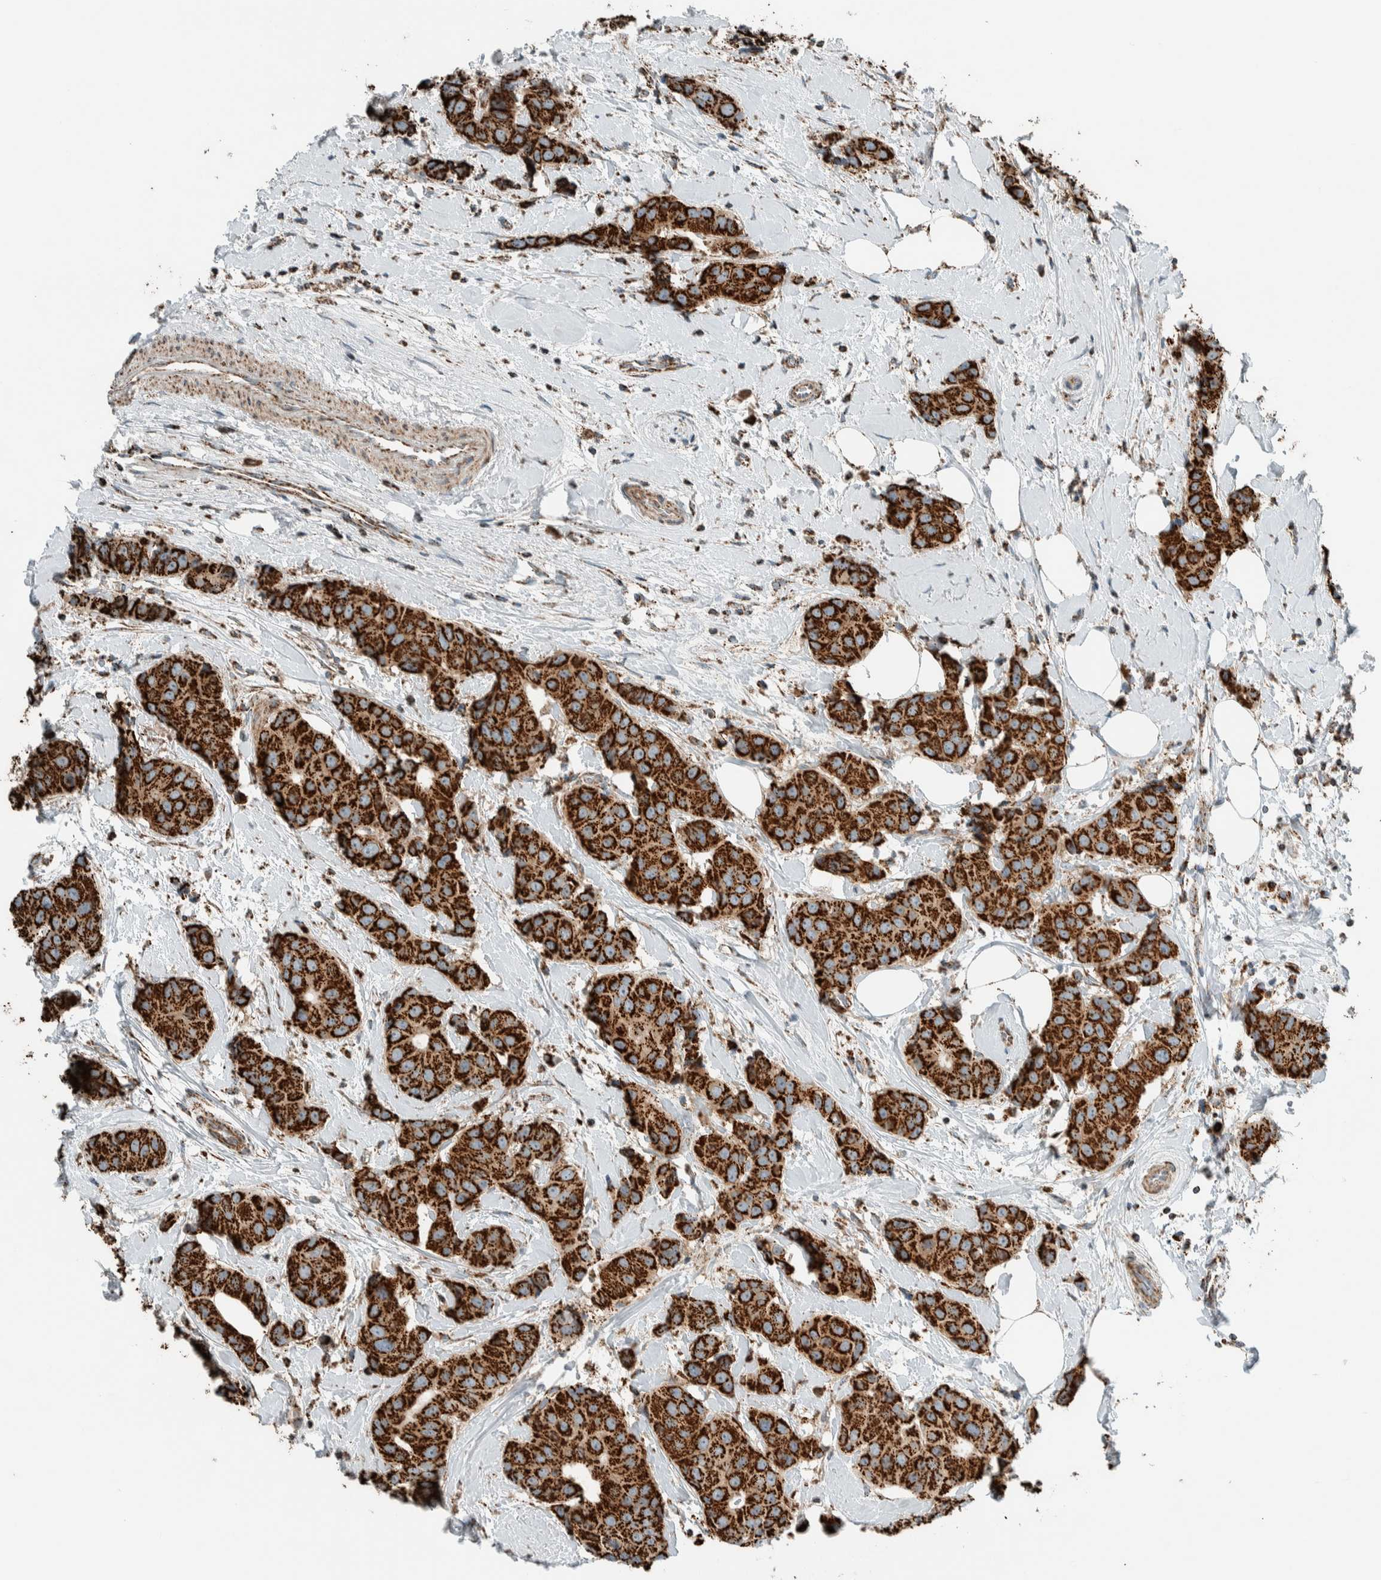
{"staining": {"intensity": "strong", "quantity": ">75%", "location": "cytoplasmic/membranous"}, "tissue": "breast cancer", "cell_type": "Tumor cells", "image_type": "cancer", "snomed": [{"axis": "morphology", "description": "Normal tissue, NOS"}, {"axis": "morphology", "description": "Duct carcinoma"}, {"axis": "topography", "description": "Breast"}], "caption": "Immunohistochemistry (IHC) (DAB (3,3'-diaminobenzidine)) staining of breast cancer reveals strong cytoplasmic/membranous protein positivity in approximately >75% of tumor cells.", "gene": "ZNF454", "patient": {"sex": "female", "age": 39}}